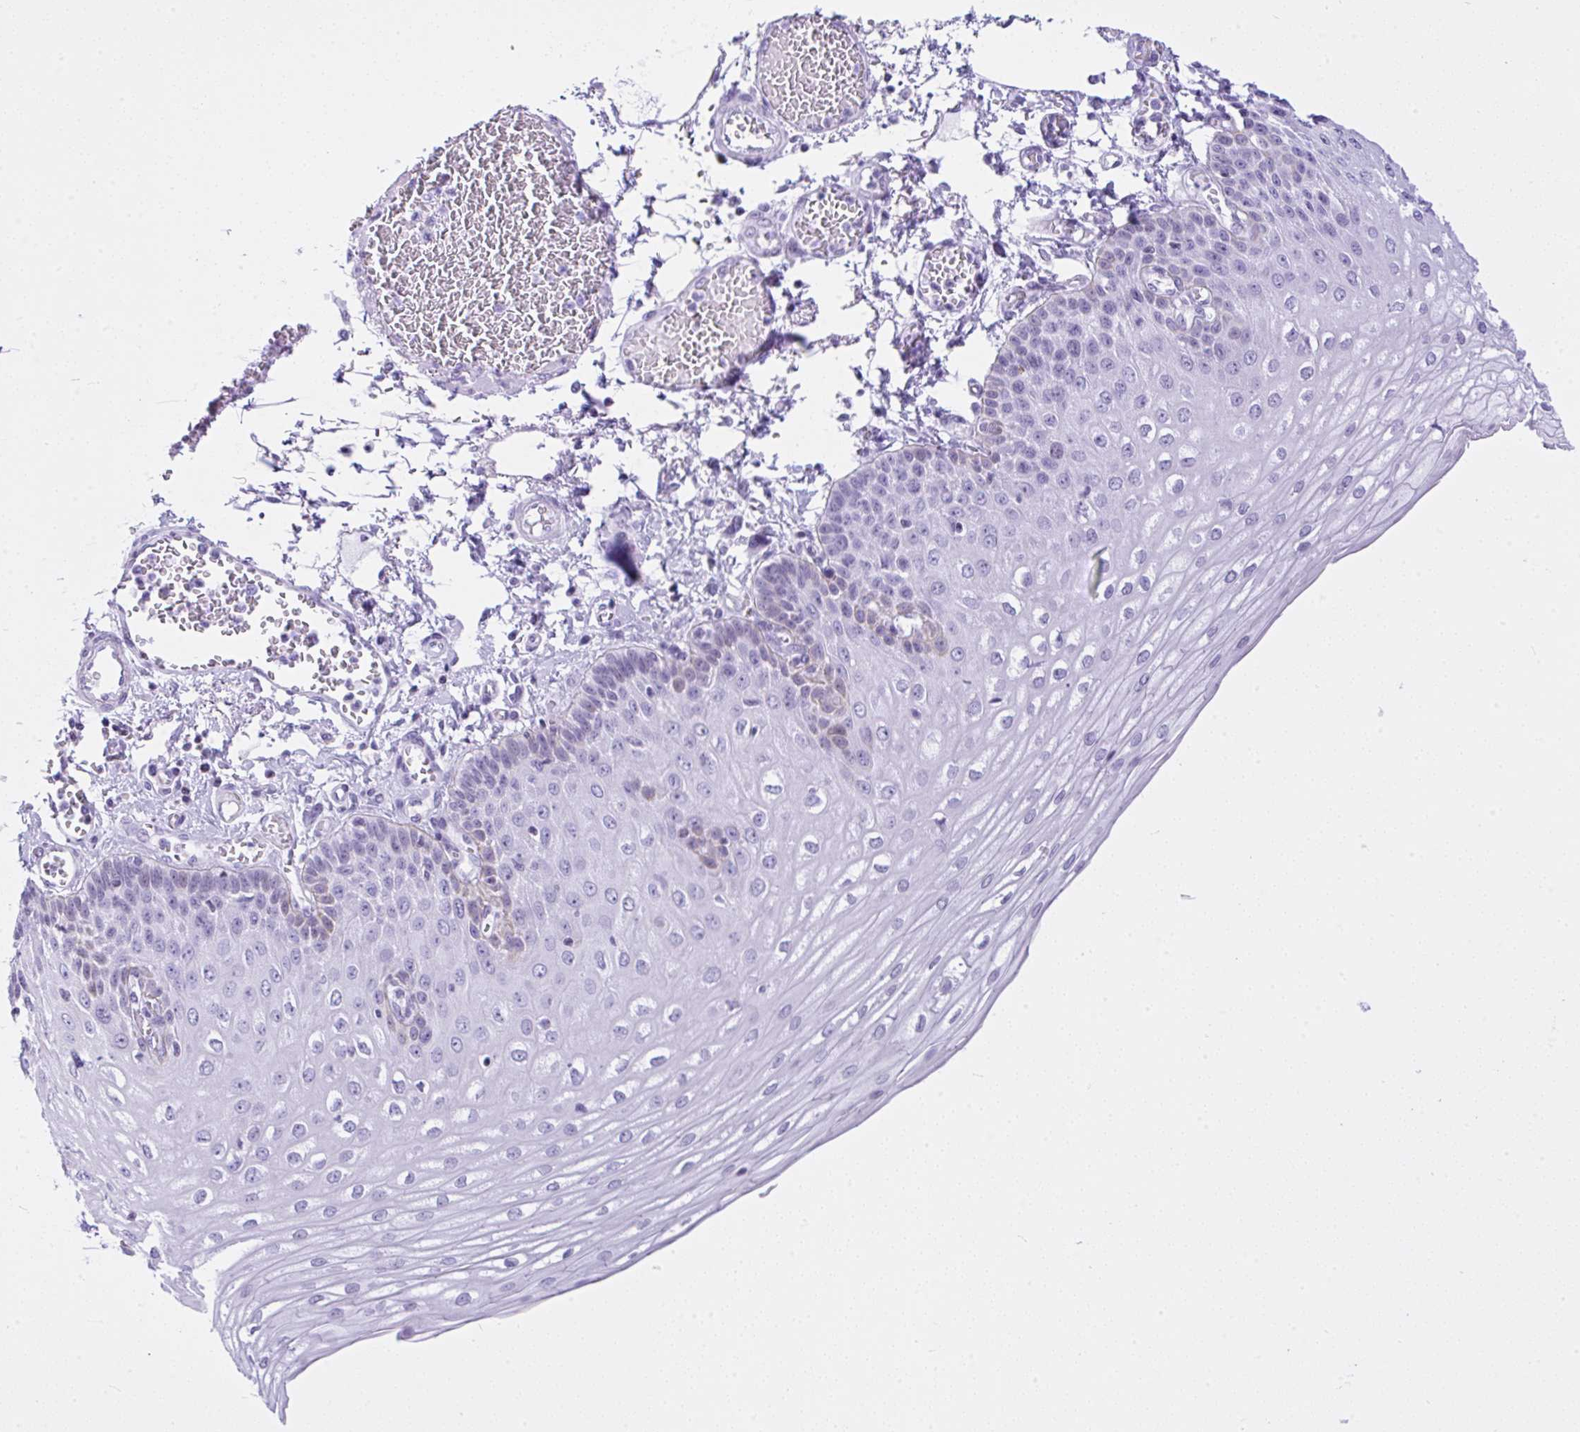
{"staining": {"intensity": "negative", "quantity": "none", "location": "none"}, "tissue": "esophagus", "cell_type": "Squamous epithelial cells", "image_type": "normal", "snomed": [{"axis": "morphology", "description": "Normal tissue, NOS"}, {"axis": "morphology", "description": "Adenocarcinoma, NOS"}, {"axis": "topography", "description": "Esophagus"}], "caption": "DAB immunohistochemical staining of benign esophagus reveals no significant expression in squamous epithelial cells. (Stains: DAB IHC with hematoxylin counter stain, Microscopy: brightfield microscopy at high magnification).", "gene": "KRT27", "patient": {"sex": "male", "age": 81}}